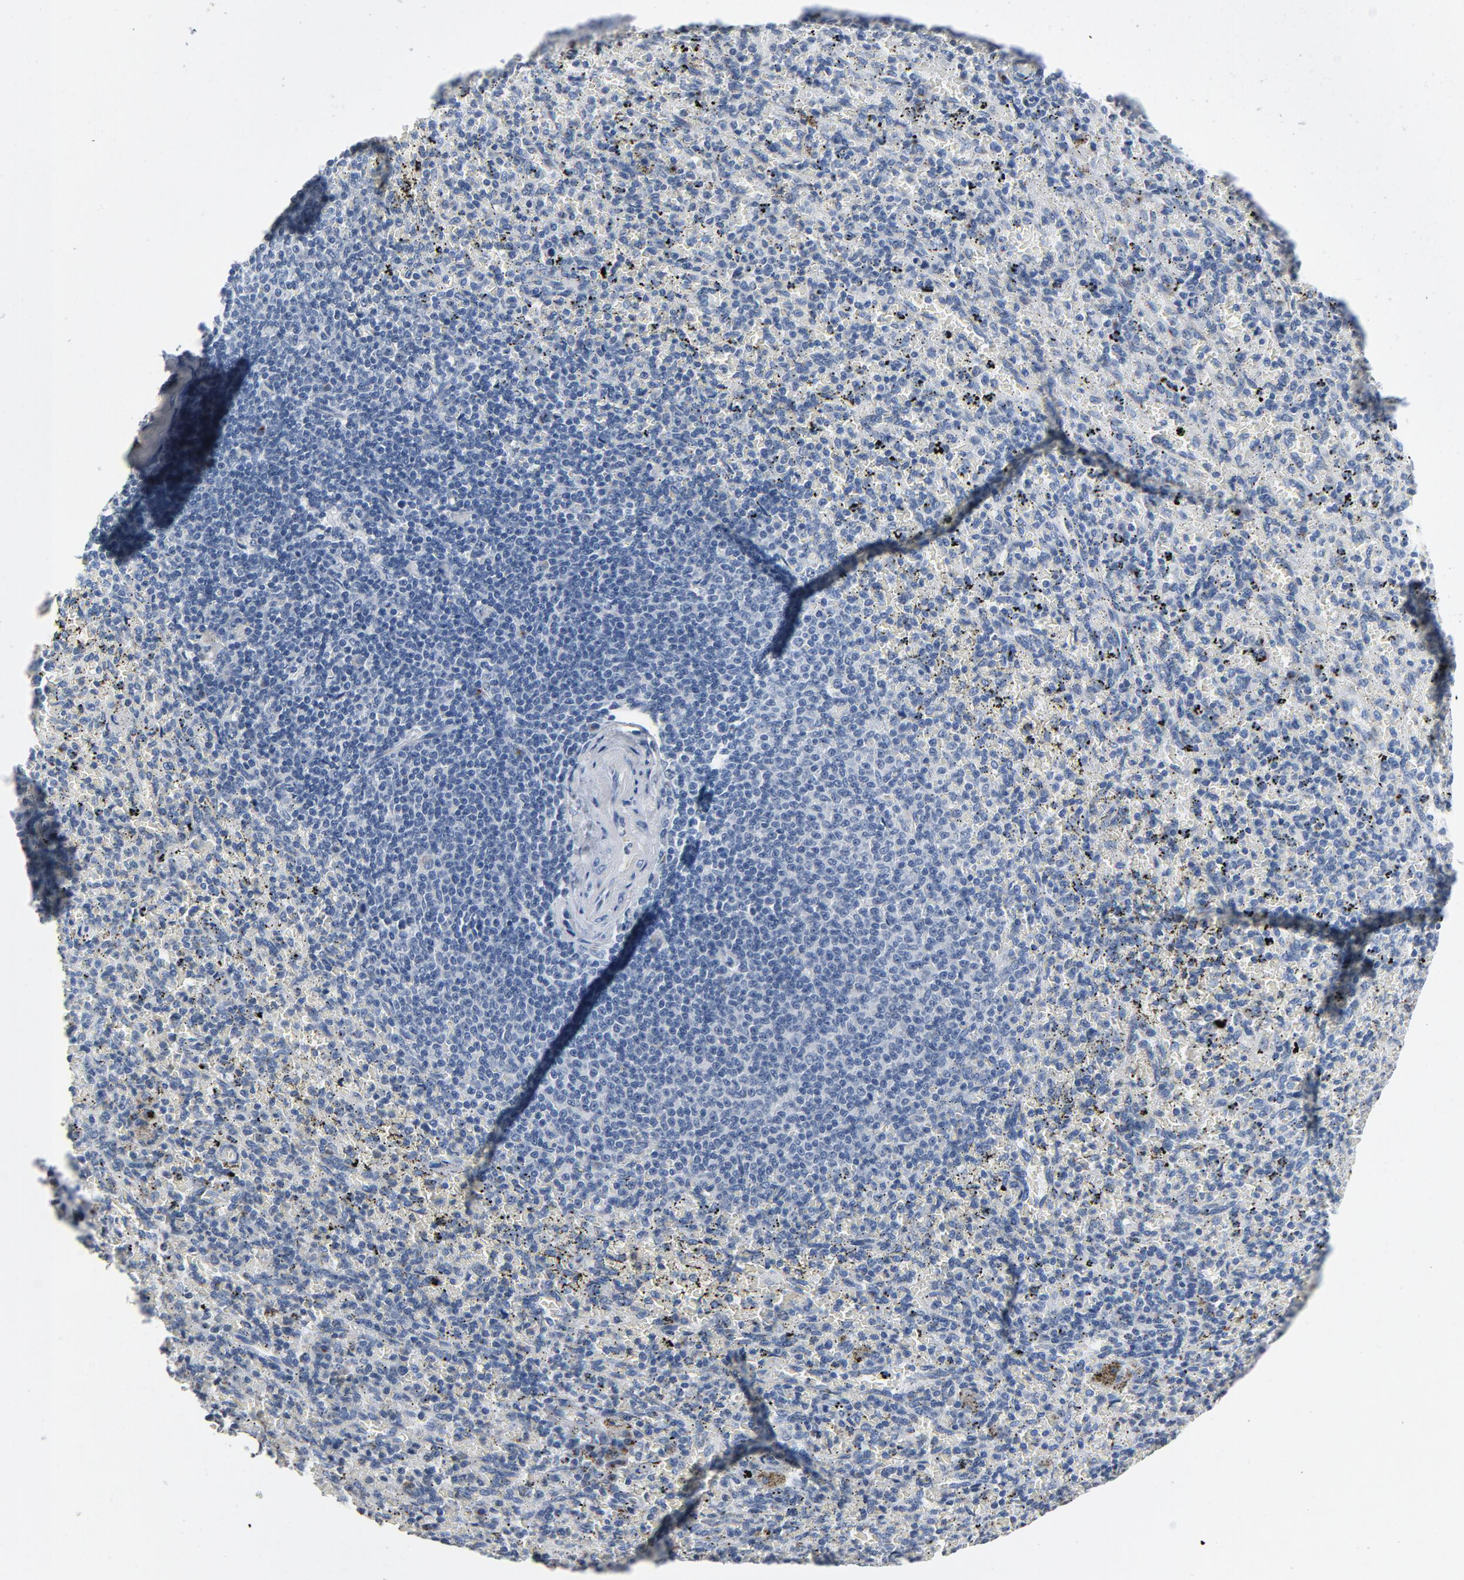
{"staining": {"intensity": "negative", "quantity": "none", "location": "none"}, "tissue": "spleen", "cell_type": "Cells in red pulp", "image_type": "normal", "snomed": [{"axis": "morphology", "description": "Normal tissue, NOS"}, {"axis": "topography", "description": "Spleen"}], "caption": "This is an IHC photomicrograph of normal spleen. There is no expression in cells in red pulp.", "gene": "YIPF6", "patient": {"sex": "female", "age": 43}}